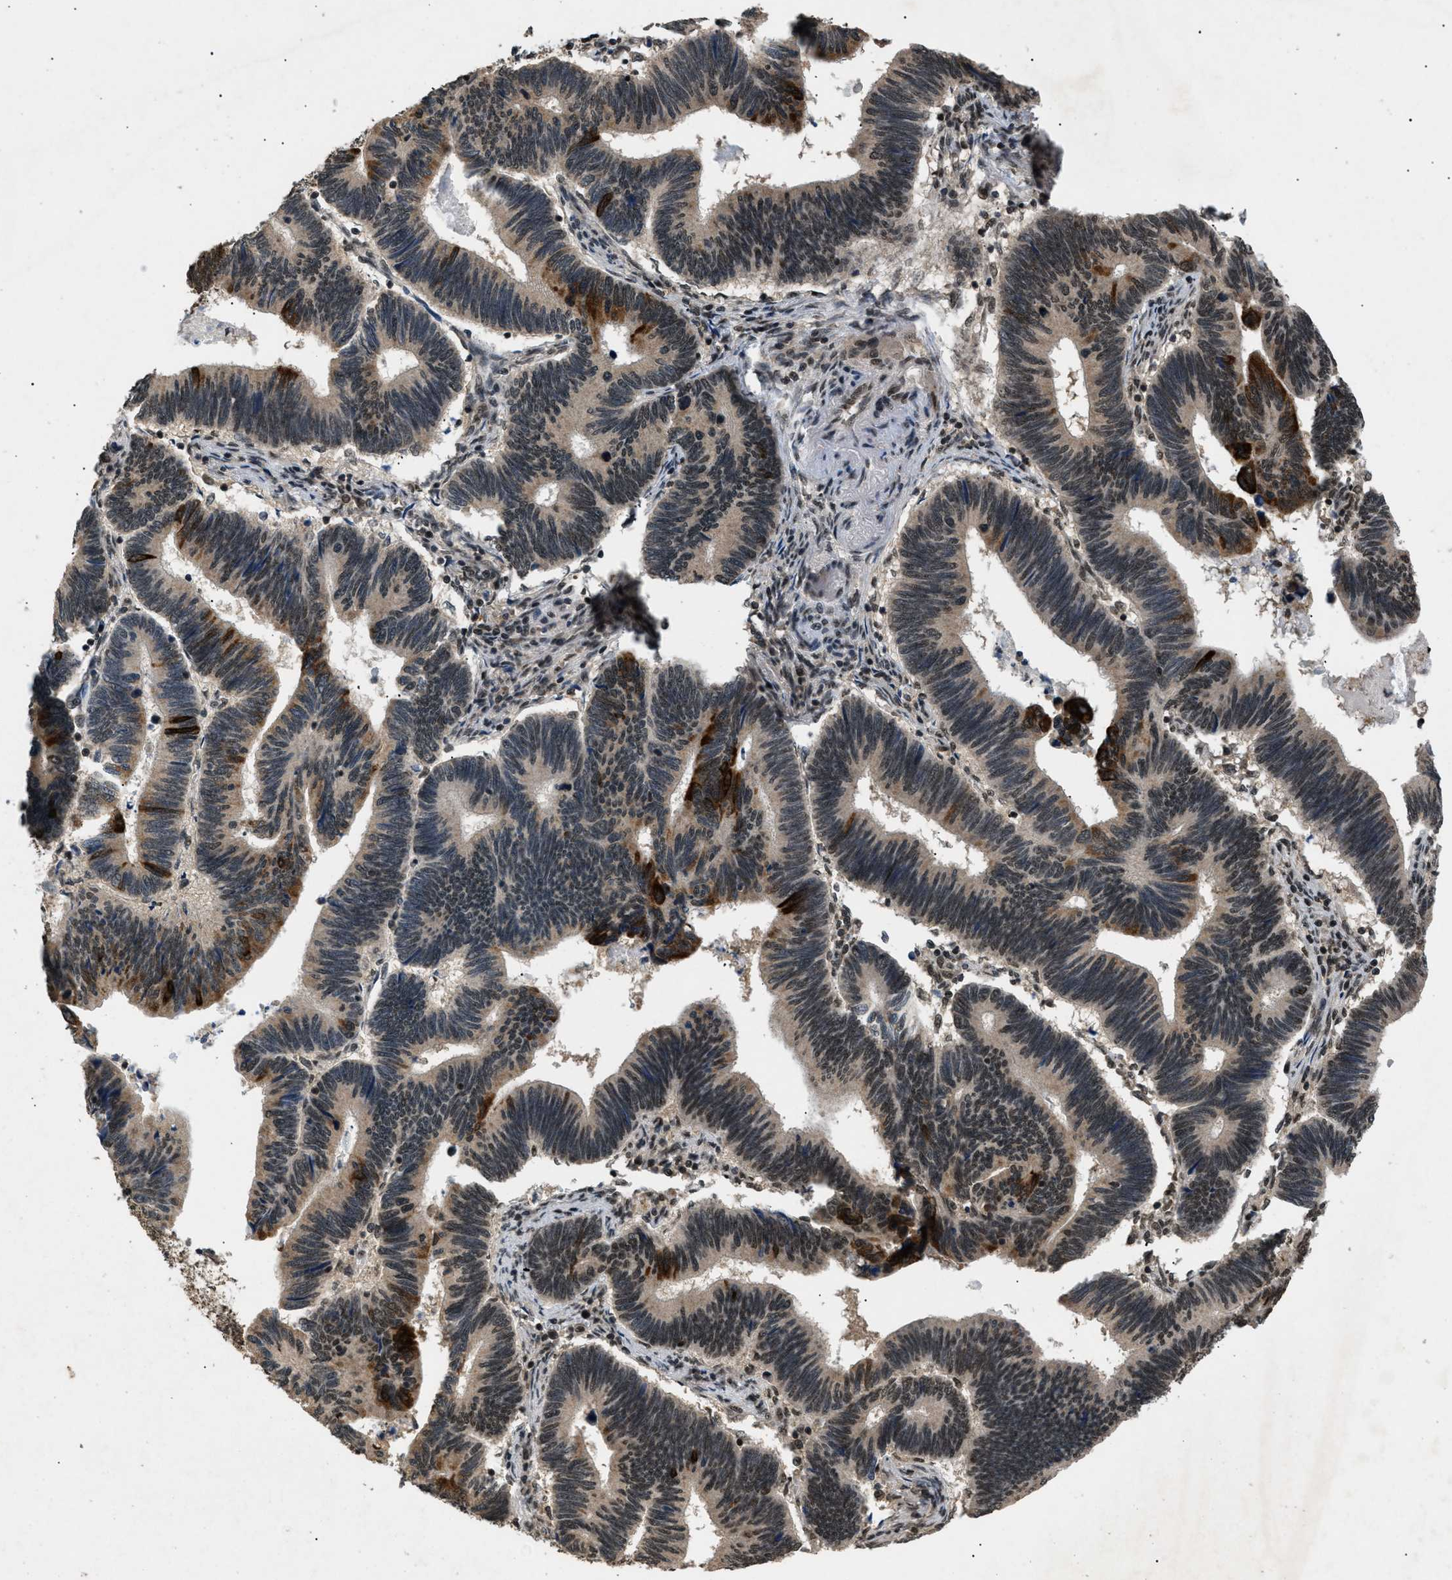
{"staining": {"intensity": "weak", "quantity": "25%-75%", "location": "nuclear"}, "tissue": "pancreatic cancer", "cell_type": "Tumor cells", "image_type": "cancer", "snomed": [{"axis": "morphology", "description": "Adenocarcinoma, NOS"}, {"axis": "topography", "description": "Pancreas"}], "caption": "A brown stain highlights weak nuclear expression of a protein in human pancreatic cancer tumor cells.", "gene": "RBM5", "patient": {"sex": "female", "age": 70}}